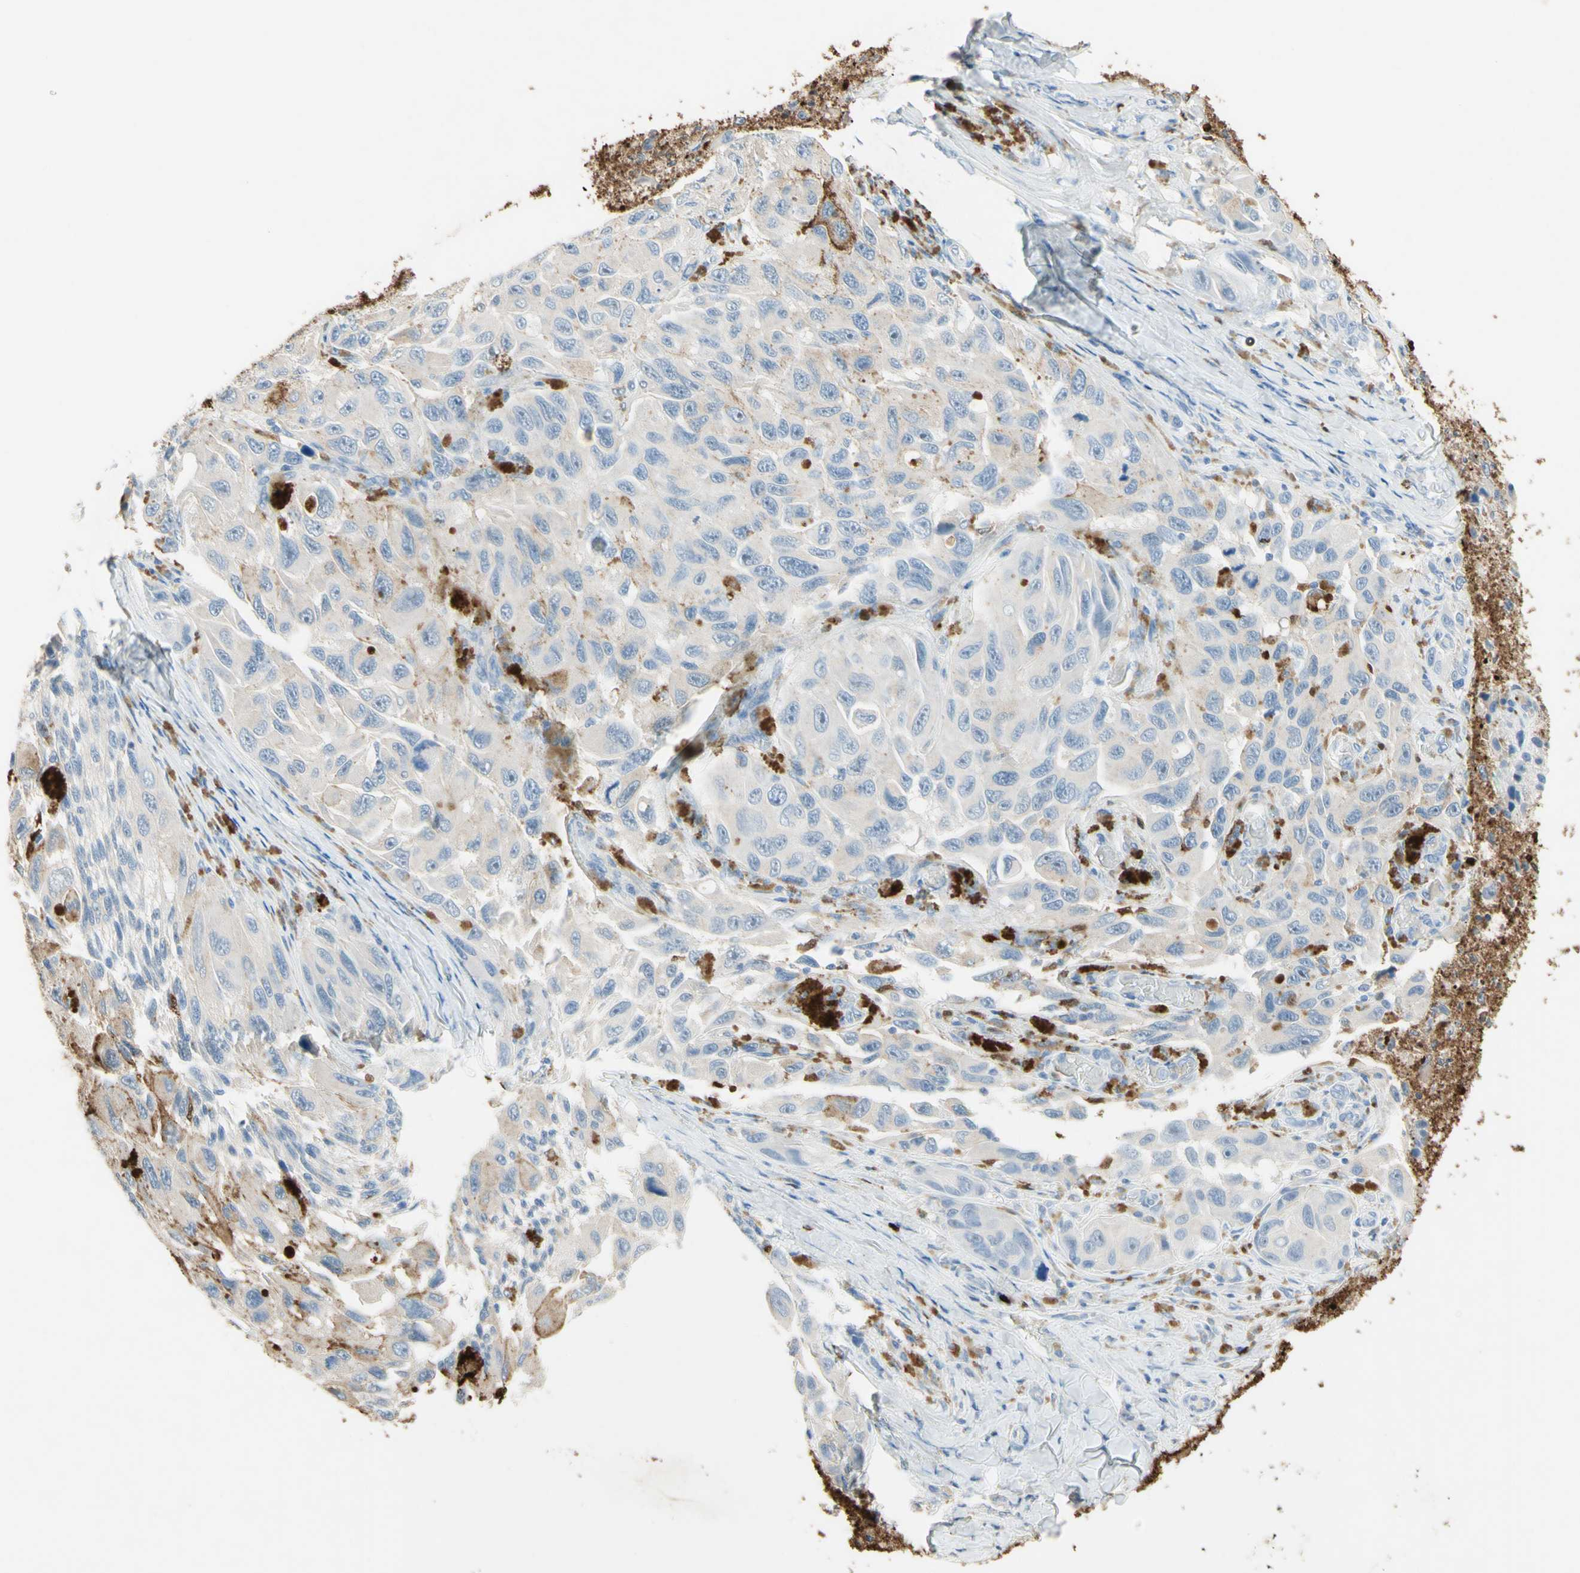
{"staining": {"intensity": "negative", "quantity": "none", "location": "none"}, "tissue": "melanoma", "cell_type": "Tumor cells", "image_type": "cancer", "snomed": [{"axis": "morphology", "description": "Malignant melanoma, NOS"}, {"axis": "topography", "description": "Skin"}], "caption": "This is an IHC histopathology image of melanoma. There is no staining in tumor cells.", "gene": "NFKBIZ", "patient": {"sex": "female", "age": 73}}